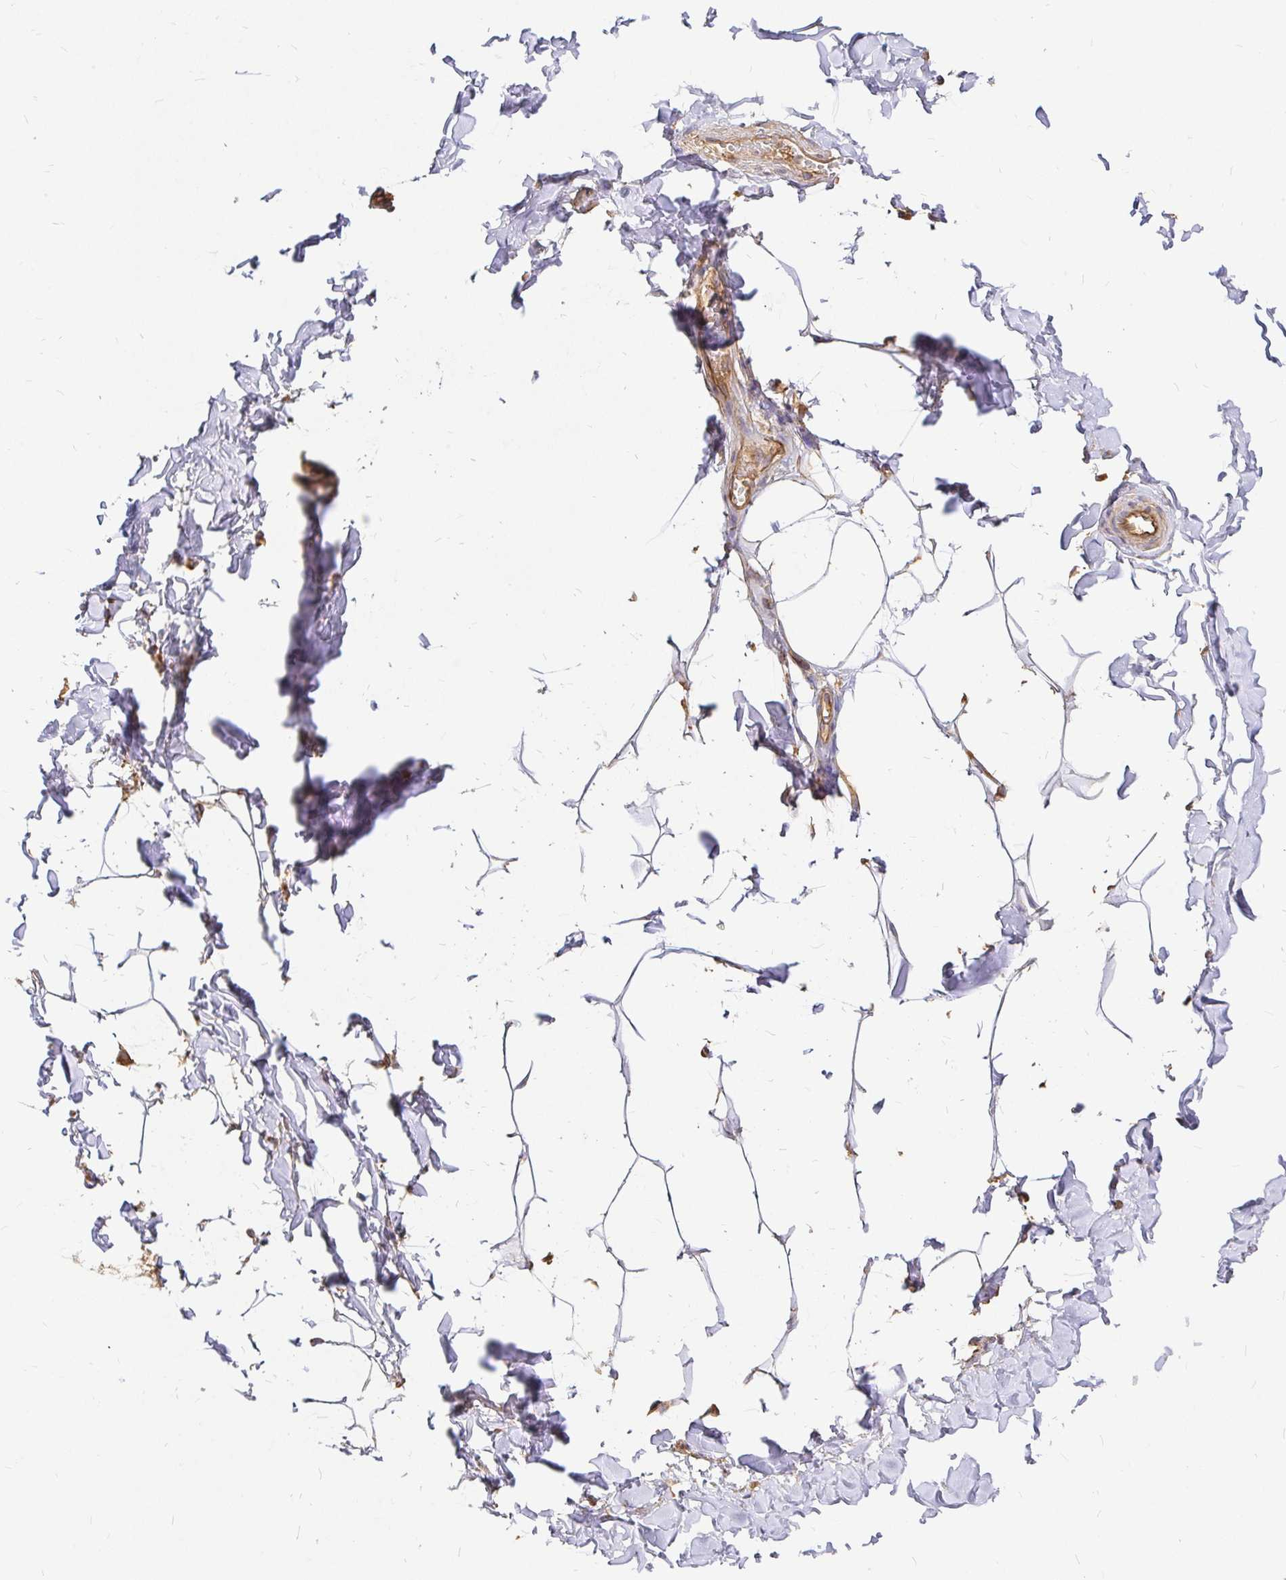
{"staining": {"intensity": "moderate", "quantity": "25%-75%", "location": "cytoplasmic/membranous"}, "tissue": "adipose tissue", "cell_type": "Adipocytes", "image_type": "normal", "snomed": [{"axis": "morphology", "description": "Normal tissue, NOS"}, {"axis": "topography", "description": "Soft tissue"}, {"axis": "topography", "description": "Adipose tissue"}, {"axis": "topography", "description": "Vascular tissue"}, {"axis": "topography", "description": "Peripheral nerve tissue"}], "caption": "A high-resolution photomicrograph shows immunohistochemistry (IHC) staining of unremarkable adipose tissue, which shows moderate cytoplasmic/membranous expression in about 25%-75% of adipocytes.", "gene": "KIF5B", "patient": {"sex": "male", "age": 29}}